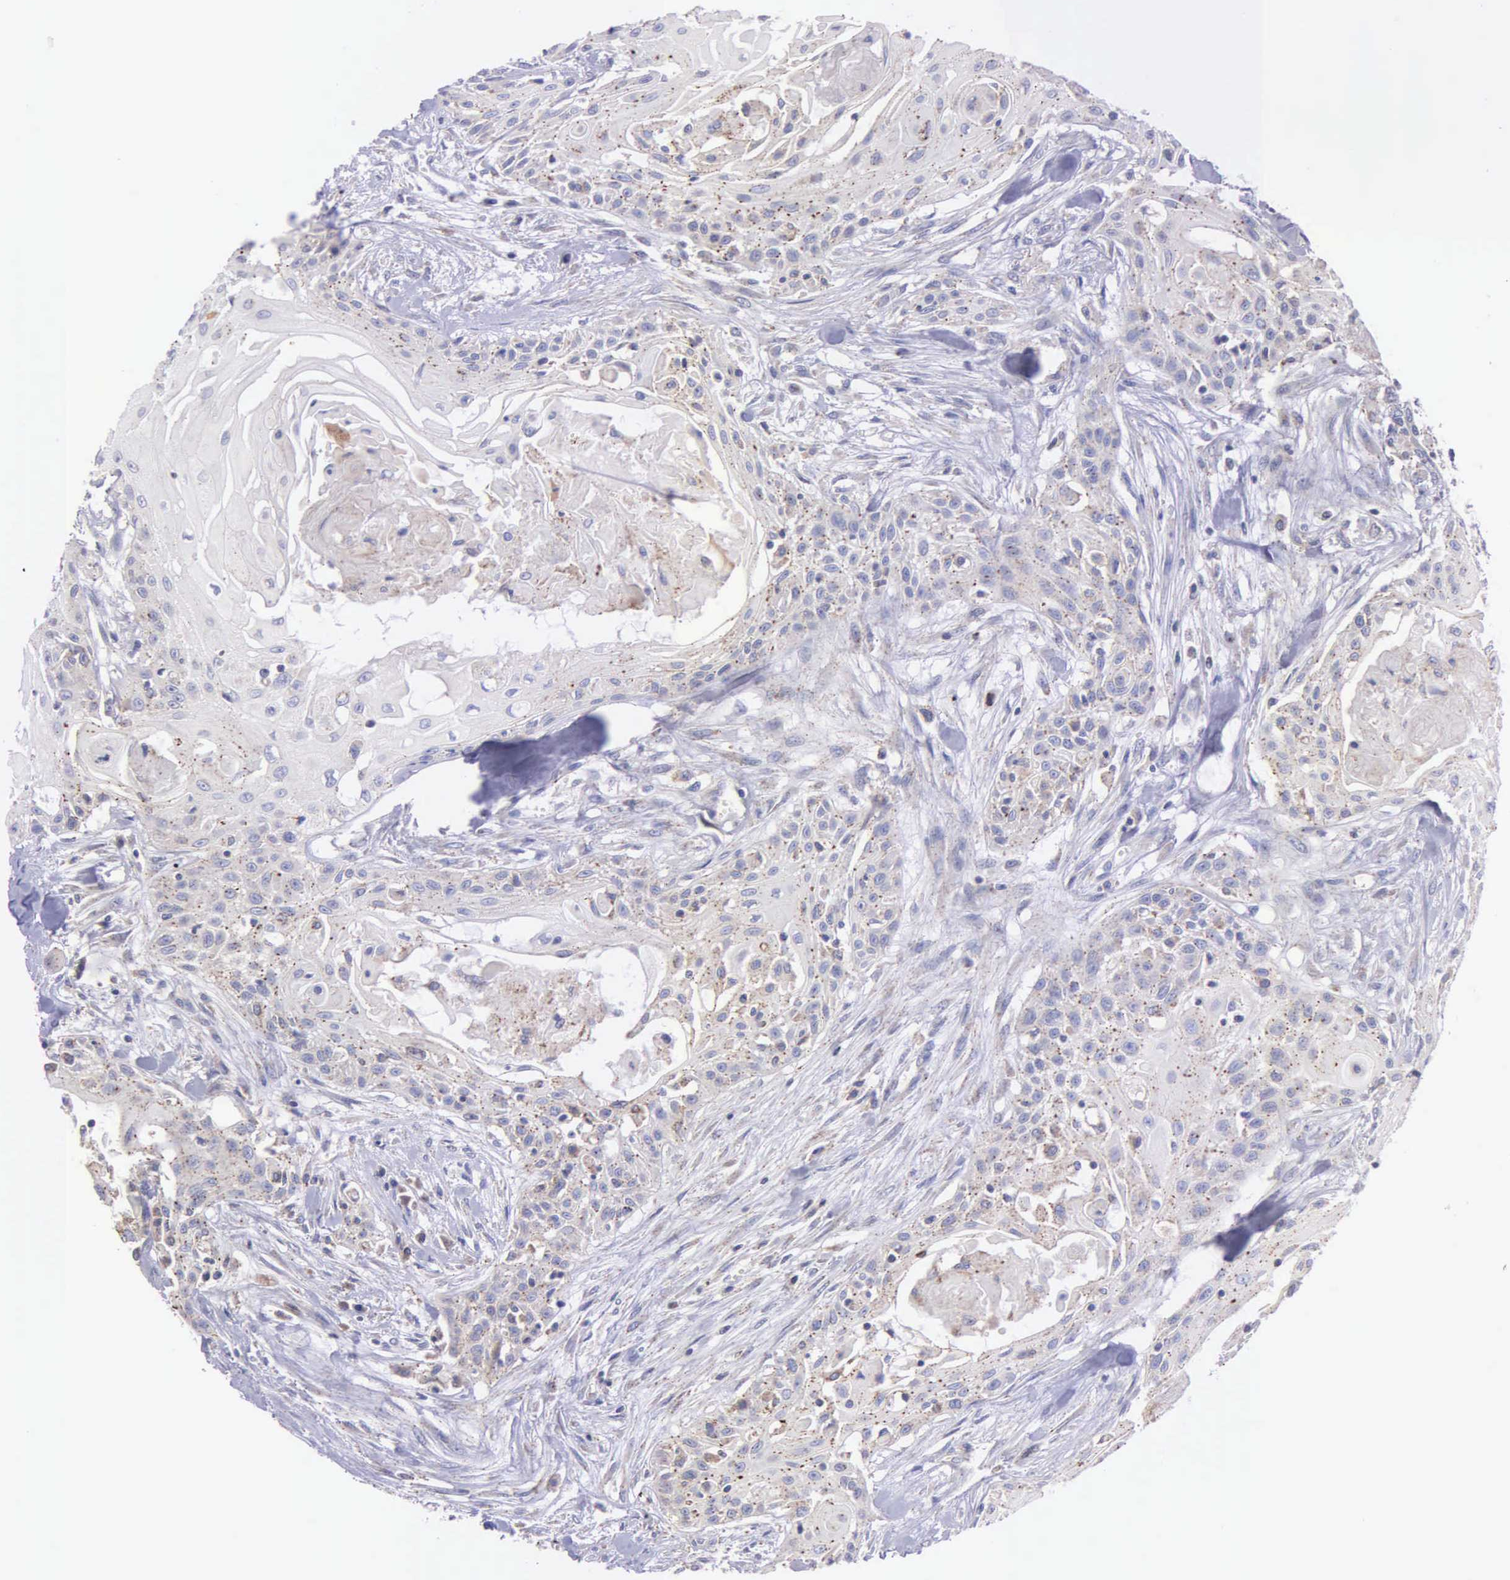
{"staining": {"intensity": "weak", "quantity": ">75%", "location": "cytoplasmic/membranous"}, "tissue": "head and neck cancer", "cell_type": "Tumor cells", "image_type": "cancer", "snomed": [{"axis": "morphology", "description": "Squamous cell carcinoma, NOS"}, {"axis": "morphology", "description": "Squamous cell carcinoma, metastatic, NOS"}, {"axis": "topography", "description": "Lymph node"}, {"axis": "topography", "description": "Salivary gland"}, {"axis": "topography", "description": "Head-Neck"}], "caption": "The micrograph shows a brown stain indicating the presence of a protein in the cytoplasmic/membranous of tumor cells in head and neck cancer (squamous cell carcinoma).", "gene": "MIA2", "patient": {"sex": "female", "age": 74}}